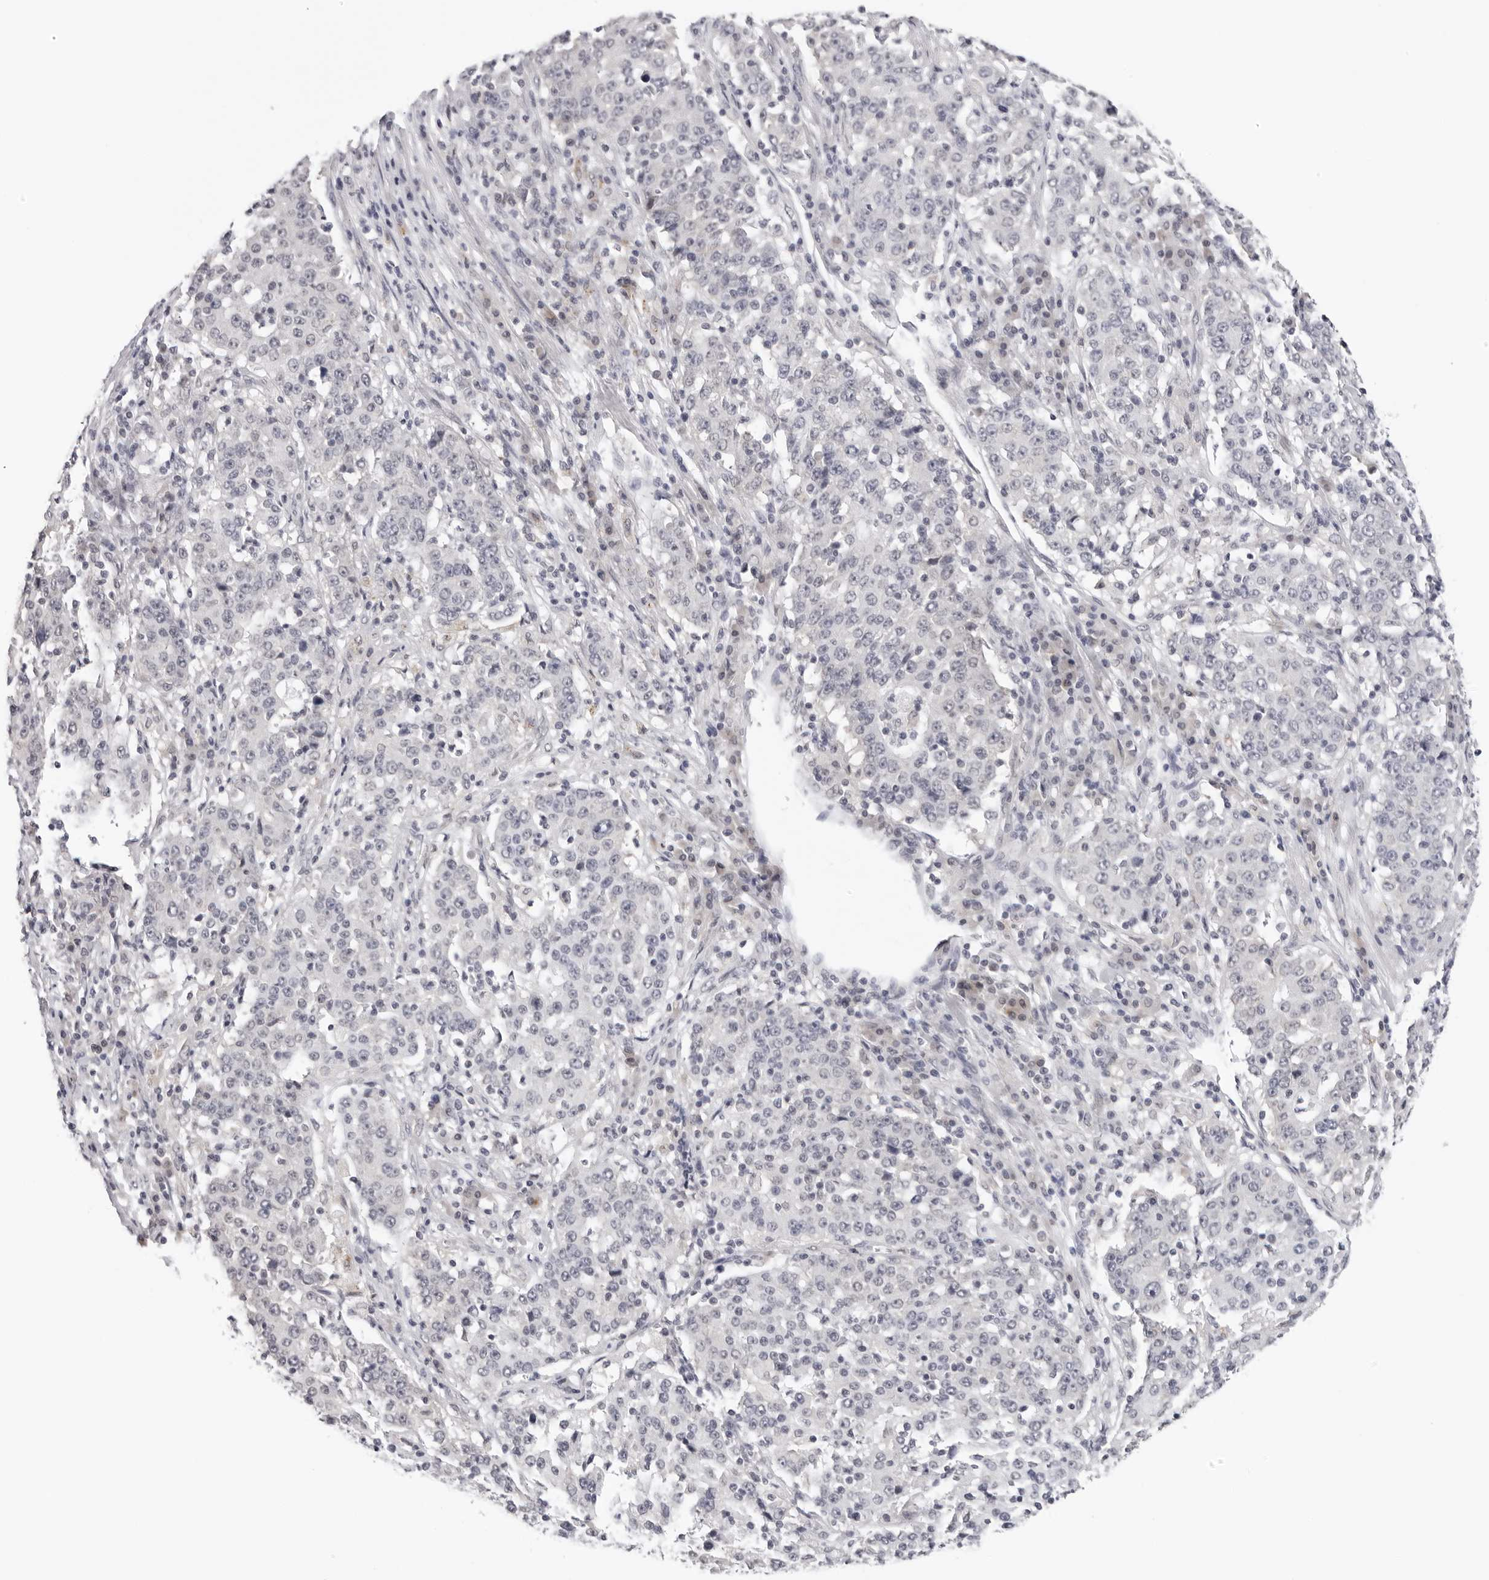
{"staining": {"intensity": "negative", "quantity": "none", "location": "none"}, "tissue": "stomach cancer", "cell_type": "Tumor cells", "image_type": "cancer", "snomed": [{"axis": "morphology", "description": "Adenocarcinoma, NOS"}, {"axis": "topography", "description": "Stomach"}], "caption": "High magnification brightfield microscopy of stomach adenocarcinoma stained with DAB (3,3'-diaminobenzidine) (brown) and counterstained with hematoxylin (blue): tumor cells show no significant positivity. Brightfield microscopy of immunohistochemistry stained with DAB (brown) and hematoxylin (blue), captured at high magnification.", "gene": "PRUNE1", "patient": {"sex": "male", "age": 59}}